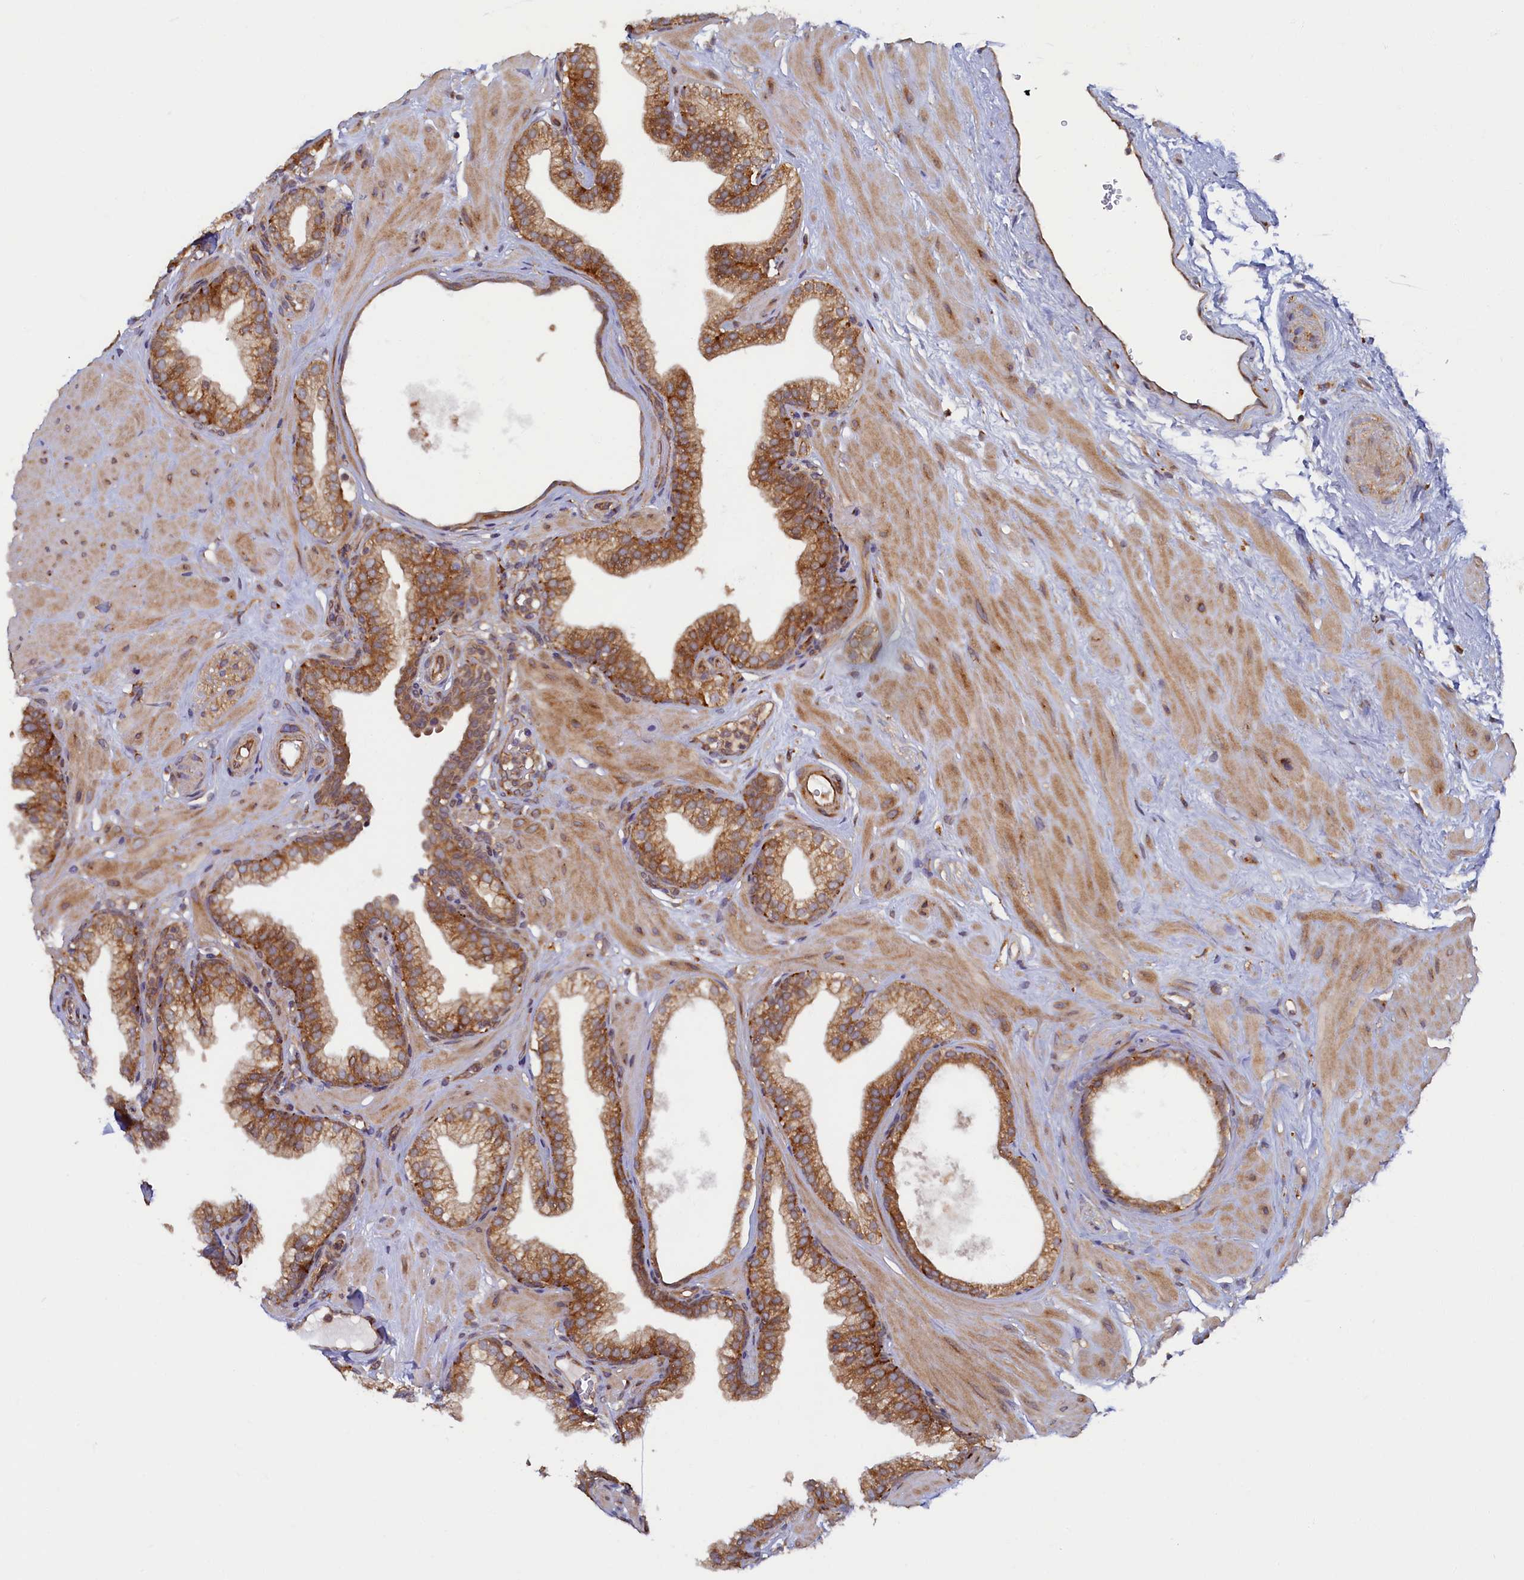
{"staining": {"intensity": "moderate", "quantity": ">75%", "location": "cytoplasmic/membranous"}, "tissue": "prostate", "cell_type": "Glandular cells", "image_type": "normal", "snomed": [{"axis": "morphology", "description": "Normal tissue, NOS"}, {"axis": "morphology", "description": "Urothelial carcinoma, Low grade"}, {"axis": "topography", "description": "Urinary bladder"}, {"axis": "topography", "description": "Prostate"}], "caption": "This image reveals IHC staining of unremarkable human prostate, with medium moderate cytoplasmic/membranous expression in about >75% of glandular cells.", "gene": "STX12", "patient": {"sex": "male", "age": 60}}